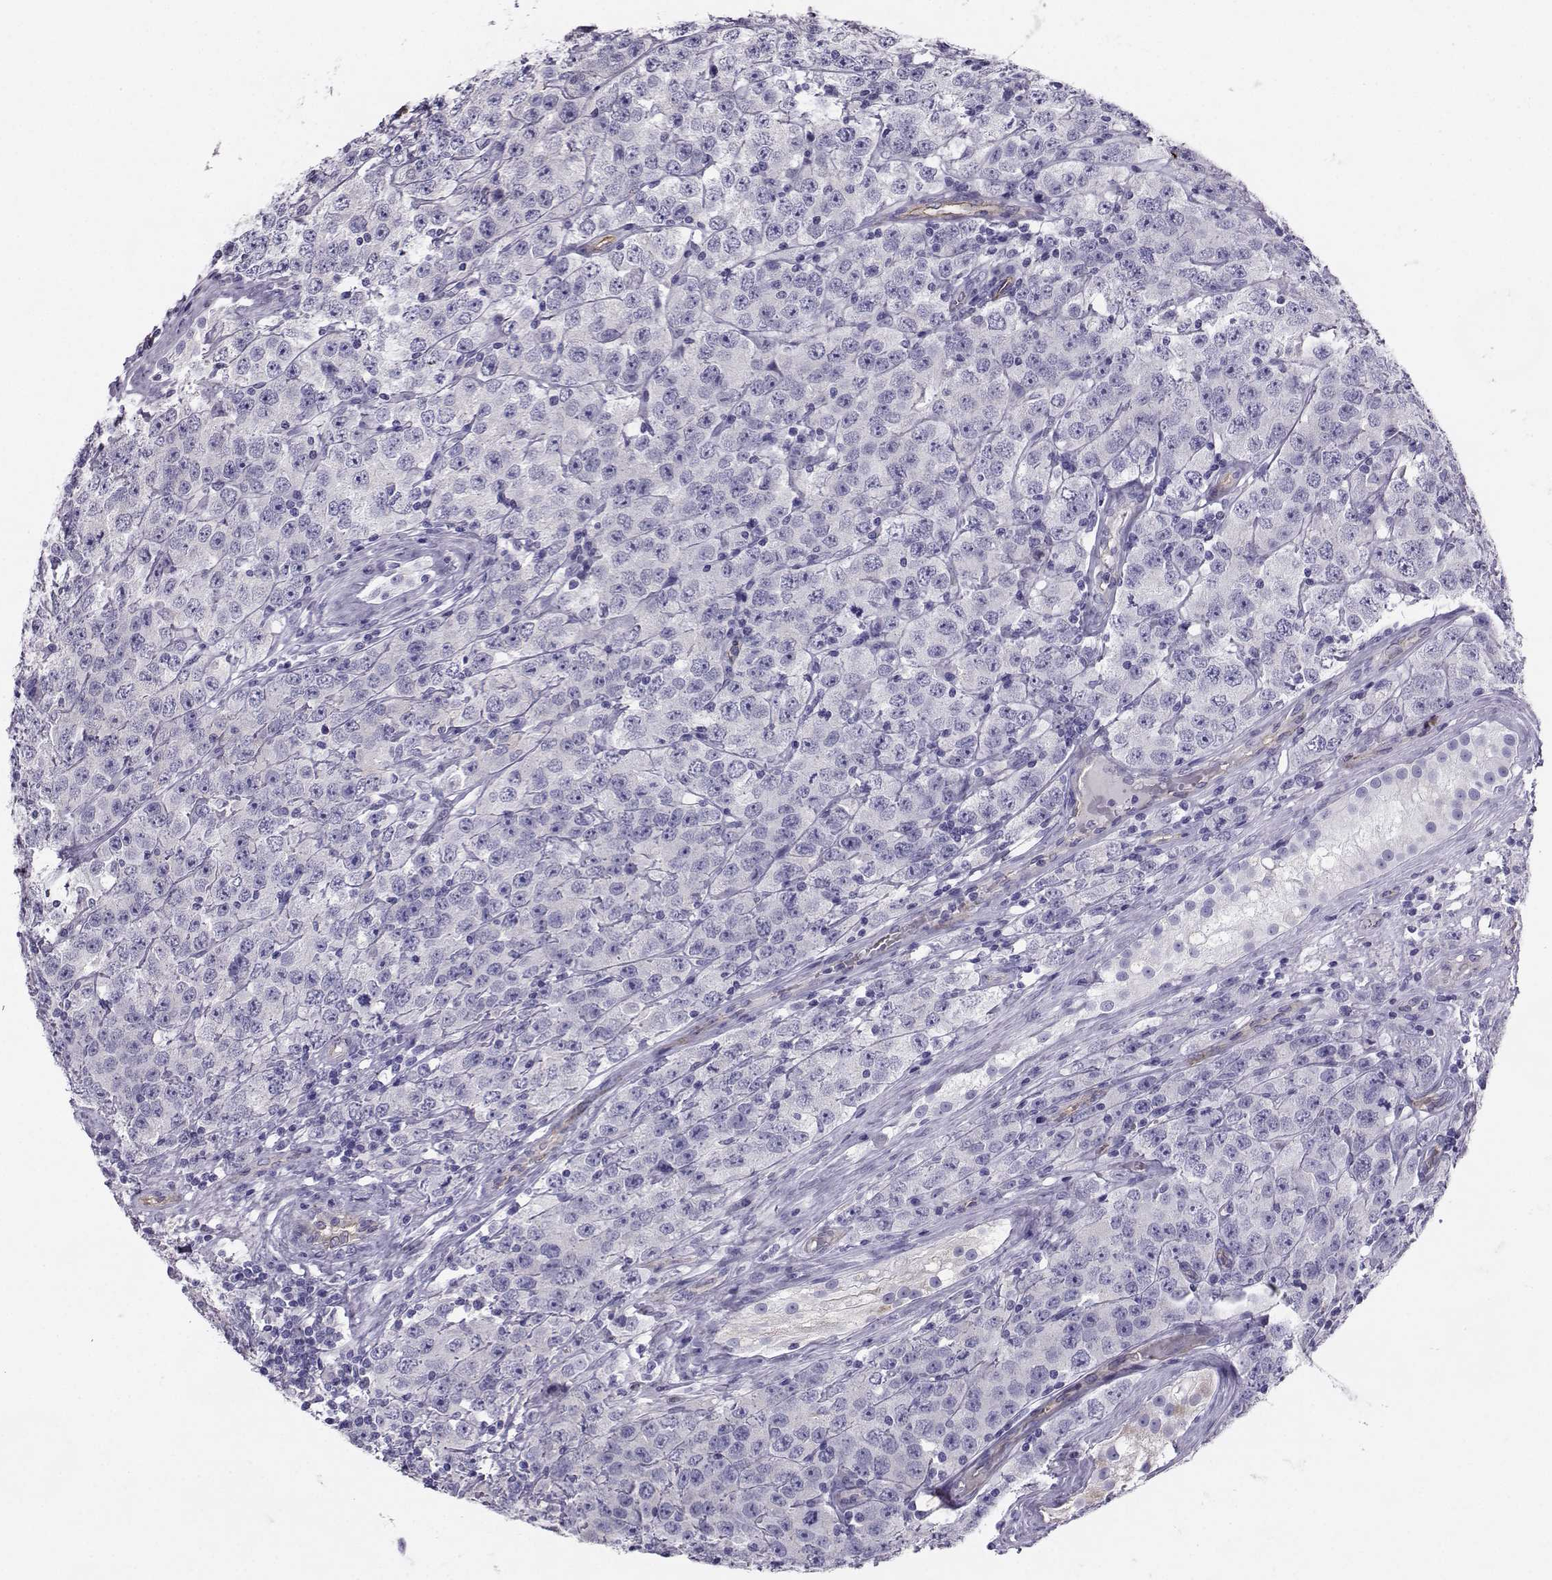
{"staining": {"intensity": "negative", "quantity": "none", "location": "none"}, "tissue": "testis cancer", "cell_type": "Tumor cells", "image_type": "cancer", "snomed": [{"axis": "morphology", "description": "Seminoma, NOS"}, {"axis": "topography", "description": "Testis"}], "caption": "IHC histopathology image of testis seminoma stained for a protein (brown), which shows no expression in tumor cells. (Stains: DAB IHC with hematoxylin counter stain, Microscopy: brightfield microscopy at high magnification).", "gene": "CLUL1", "patient": {"sex": "male", "age": 52}}